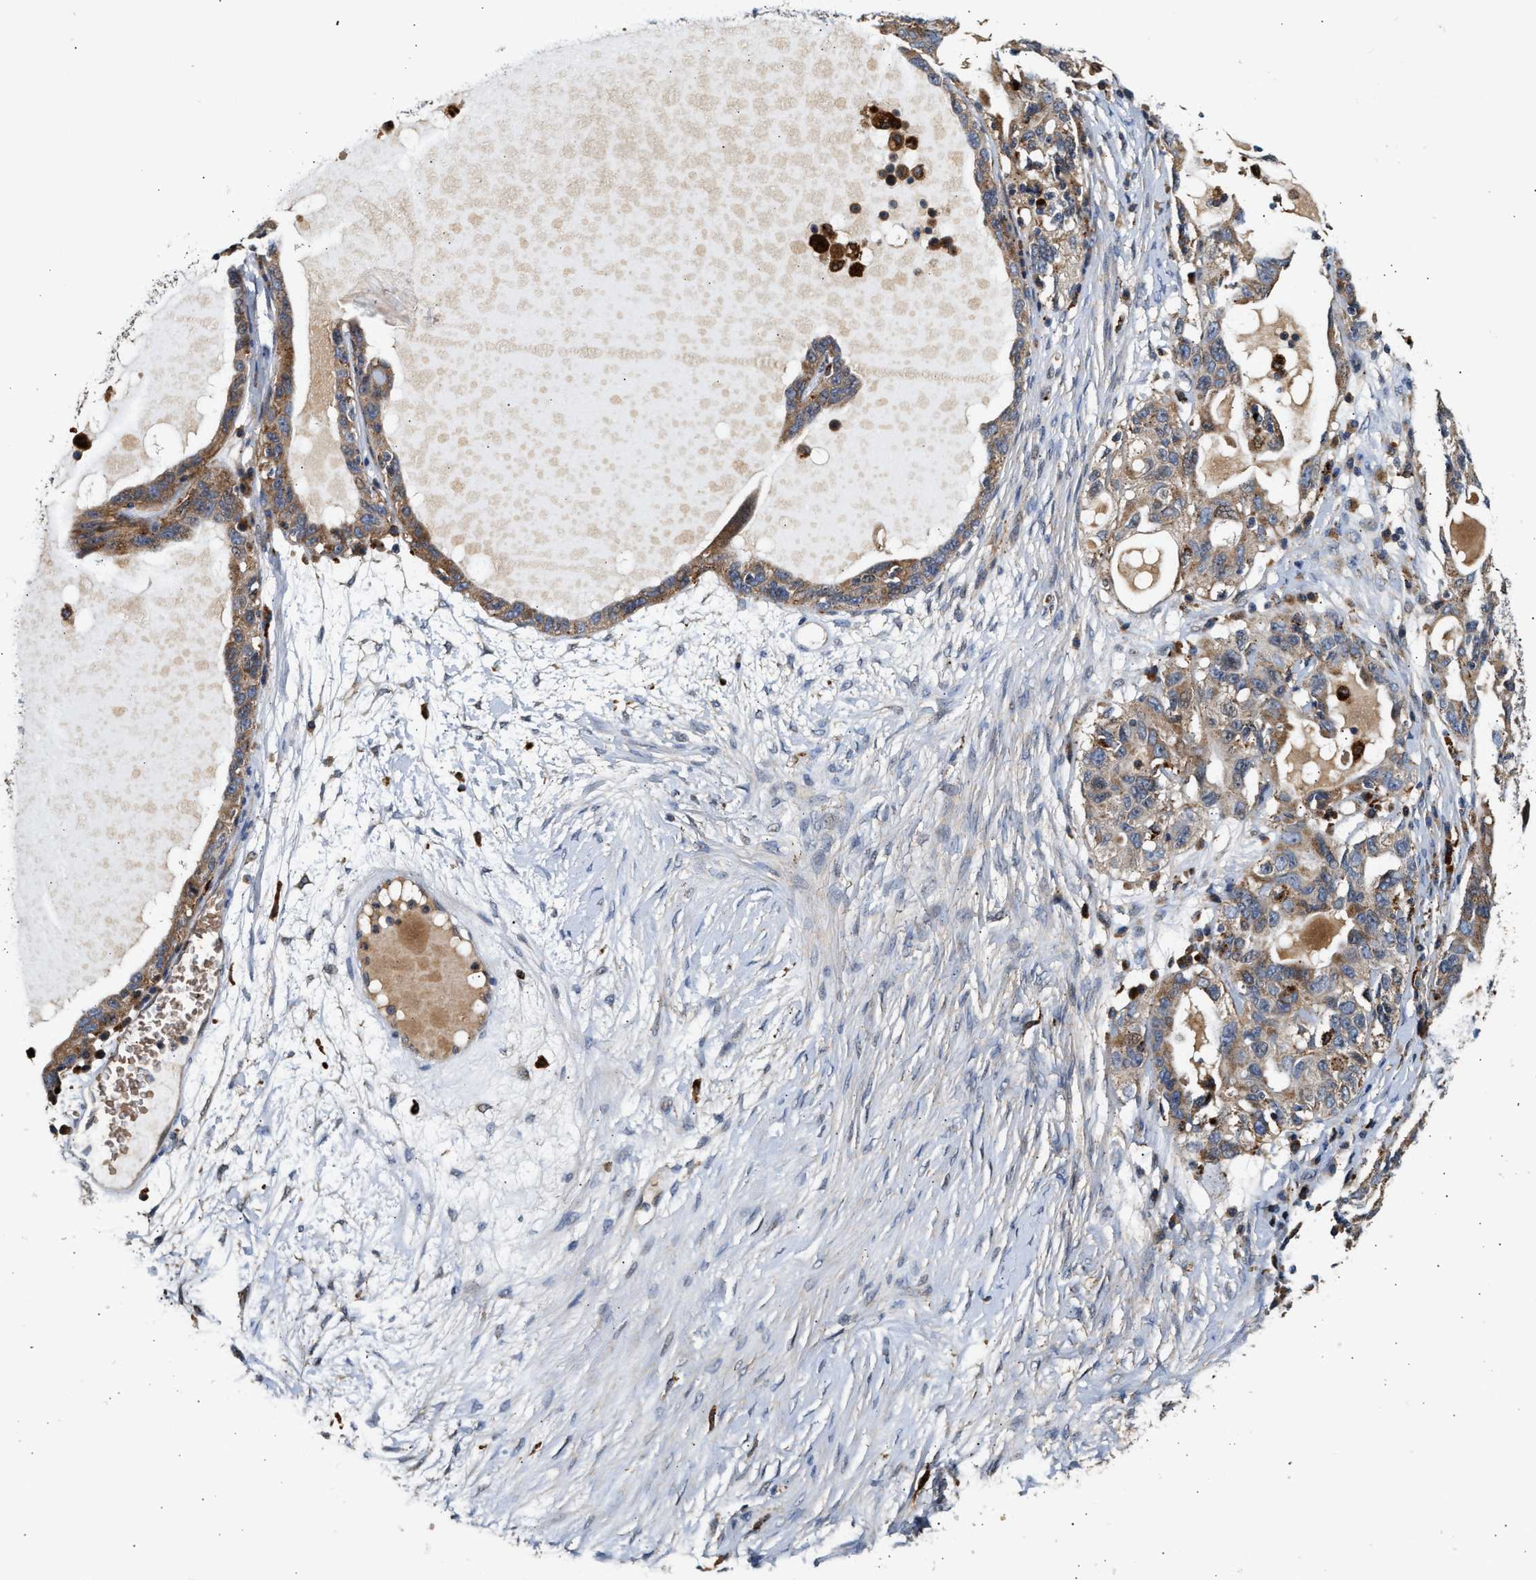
{"staining": {"intensity": "moderate", "quantity": ">75%", "location": "cytoplasmic/membranous"}, "tissue": "ovarian cancer", "cell_type": "Tumor cells", "image_type": "cancer", "snomed": [{"axis": "morphology", "description": "Cystadenocarcinoma, serous, NOS"}, {"axis": "topography", "description": "Ovary"}], "caption": "Protein analysis of ovarian cancer tissue shows moderate cytoplasmic/membranous staining in approximately >75% of tumor cells. The staining was performed using DAB to visualize the protein expression in brown, while the nuclei were stained in blue with hematoxylin (Magnification: 20x).", "gene": "PLD3", "patient": {"sex": "female", "age": 82}}